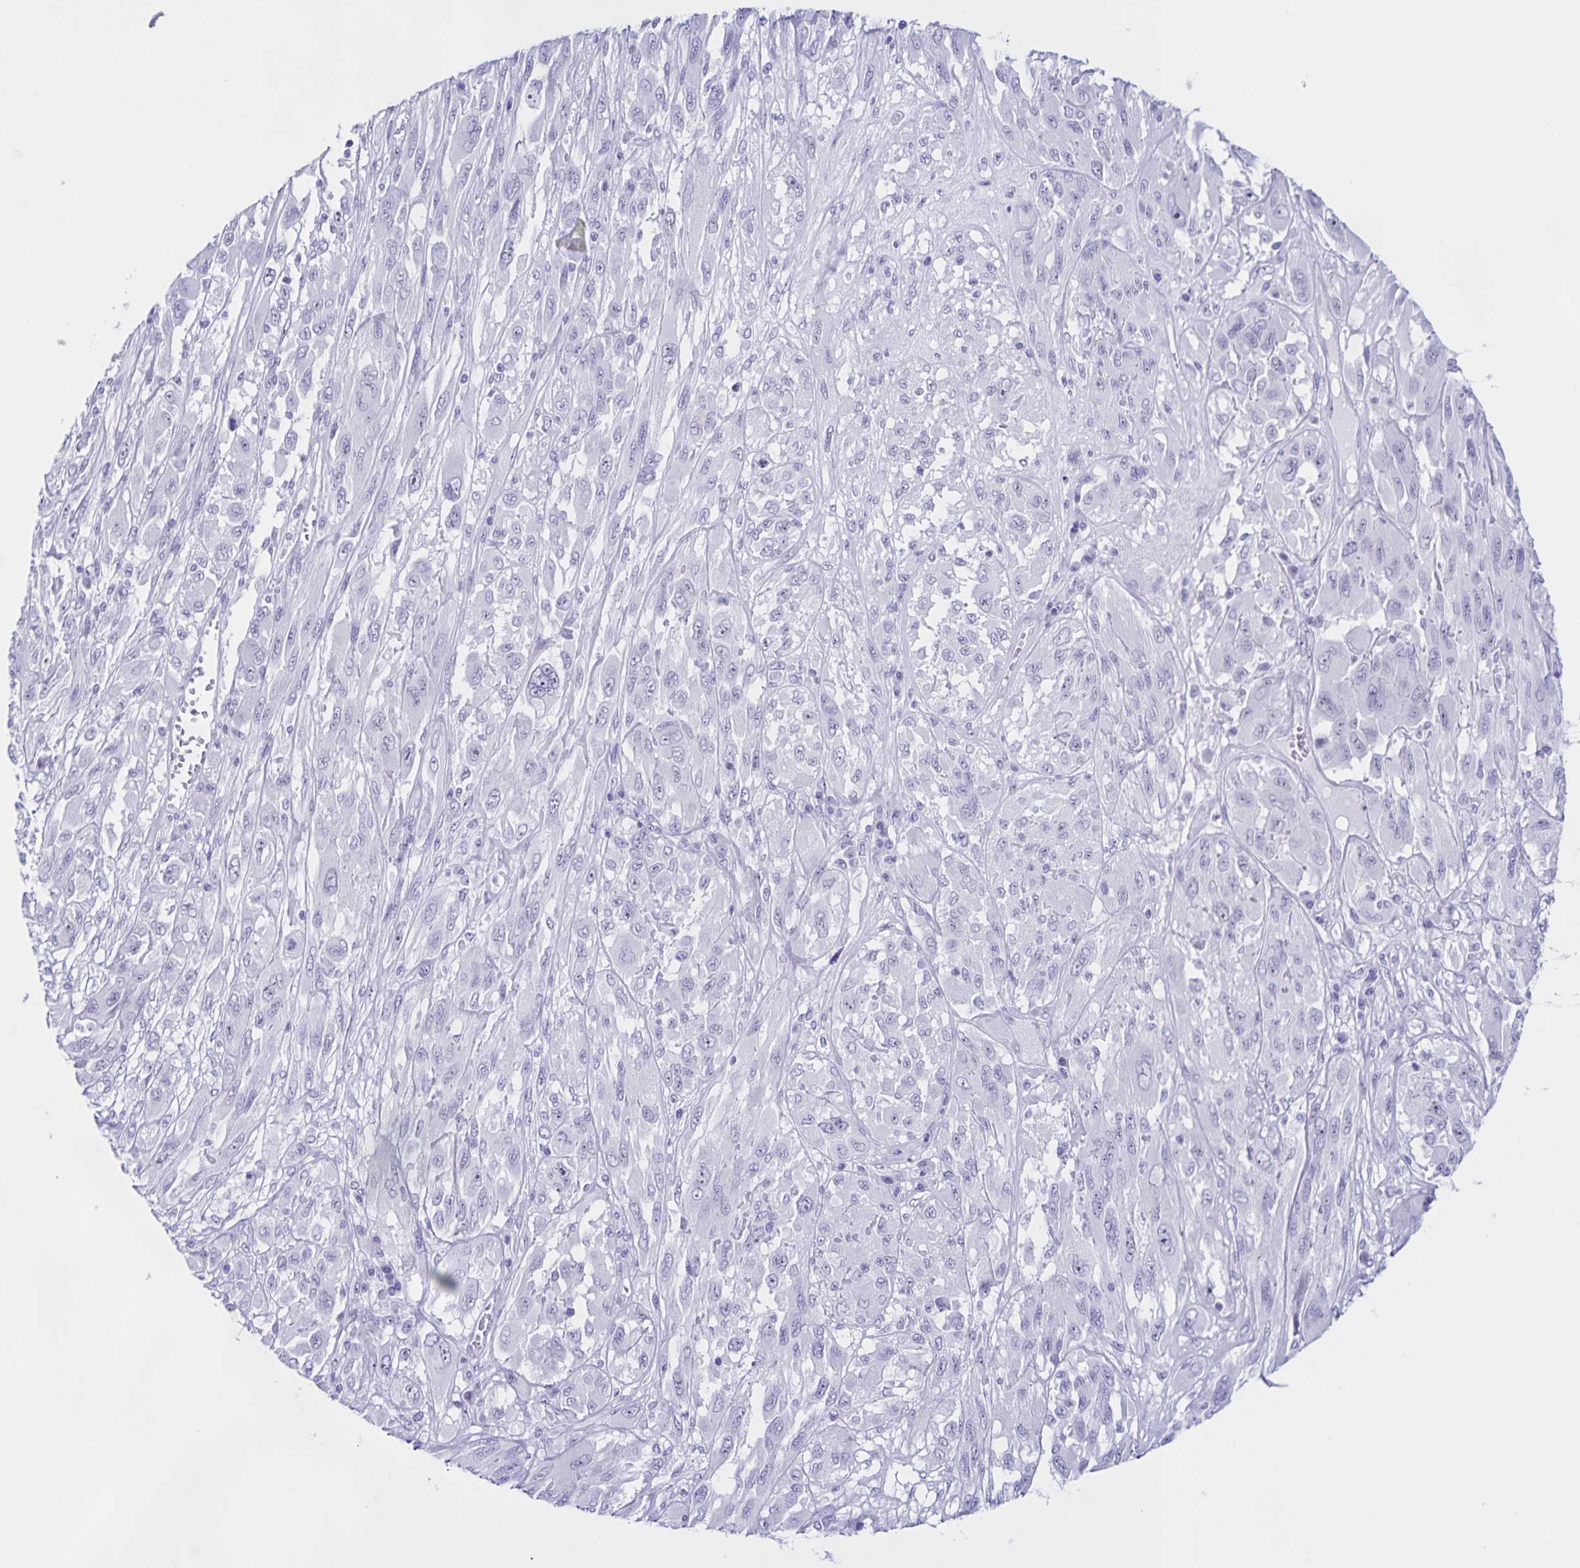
{"staining": {"intensity": "negative", "quantity": "none", "location": "none"}, "tissue": "melanoma", "cell_type": "Tumor cells", "image_type": "cancer", "snomed": [{"axis": "morphology", "description": "Malignant melanoma, NOS"}, {"axis": "topography", "description": "Skin"}], "caption": "Immunohistochemistry histopathology image of neoplastic tissue: human malignant melanoma stained with DAB (3,3'-diaminobenzidine) exhibits no significant protein staining in tumor cells.", "gene": "FAM170A", "patient": {"sex": "female", "age": 91}}